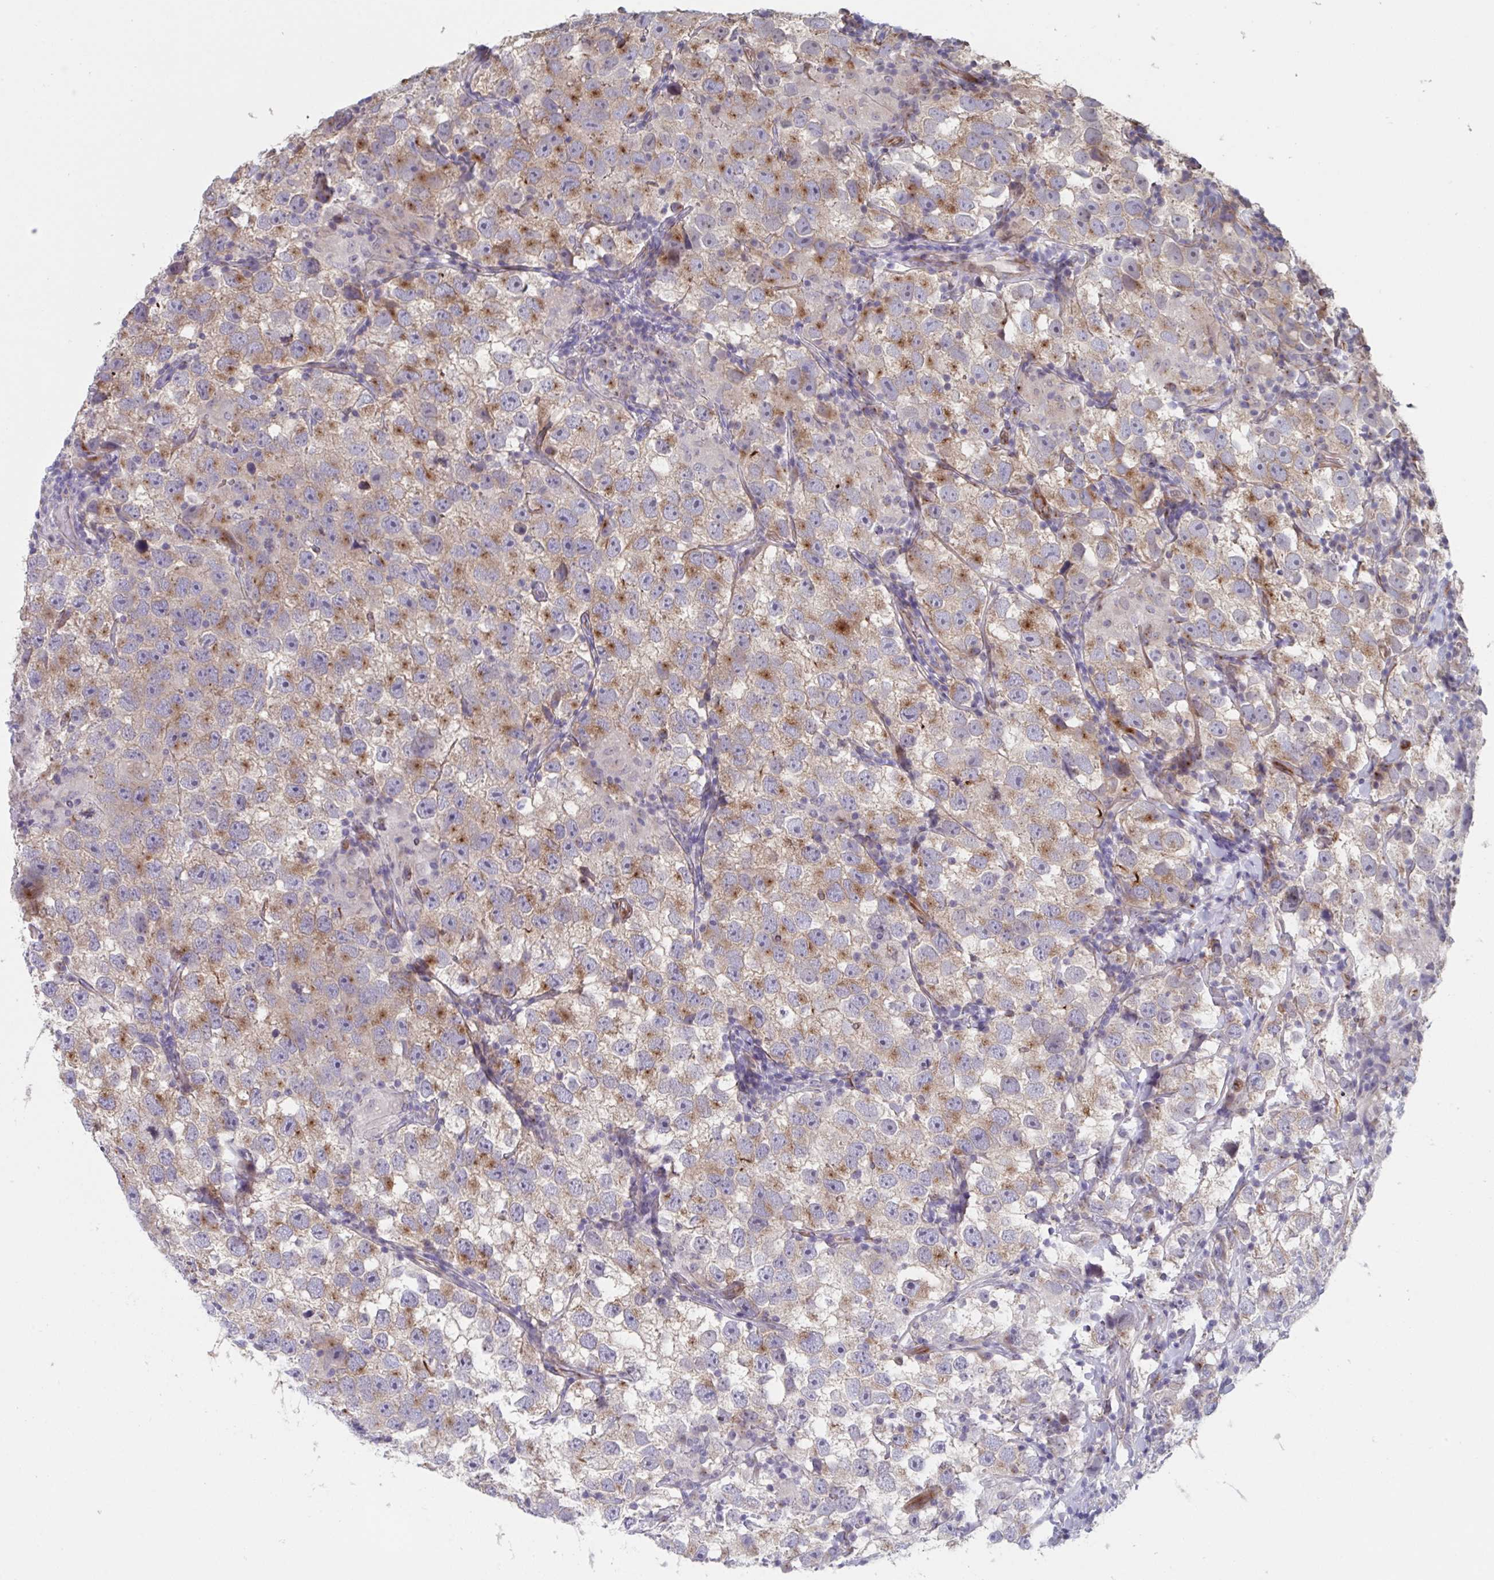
{"staining": {"intensity": "moderate", "quantity": "25%-75%", "location": "cytoplasmic/membranous"}, "tissue": "testis cancer", "cell_type": "Tumor cells", "image_type": "cancer", "snomed": [{"axis": "morphology", "description": "Seminoma, NOS"}, {"axis": "topography", "description": "Testis"}], "caption": "Human seminoma (testis) stained with a brown dye displays moderate cytoplasmic/membranous positive positivity in approximately 25%-75% of tumor cells.", "gene": "TNFSF10", "patient": {"sex": "male", "age": 26}}